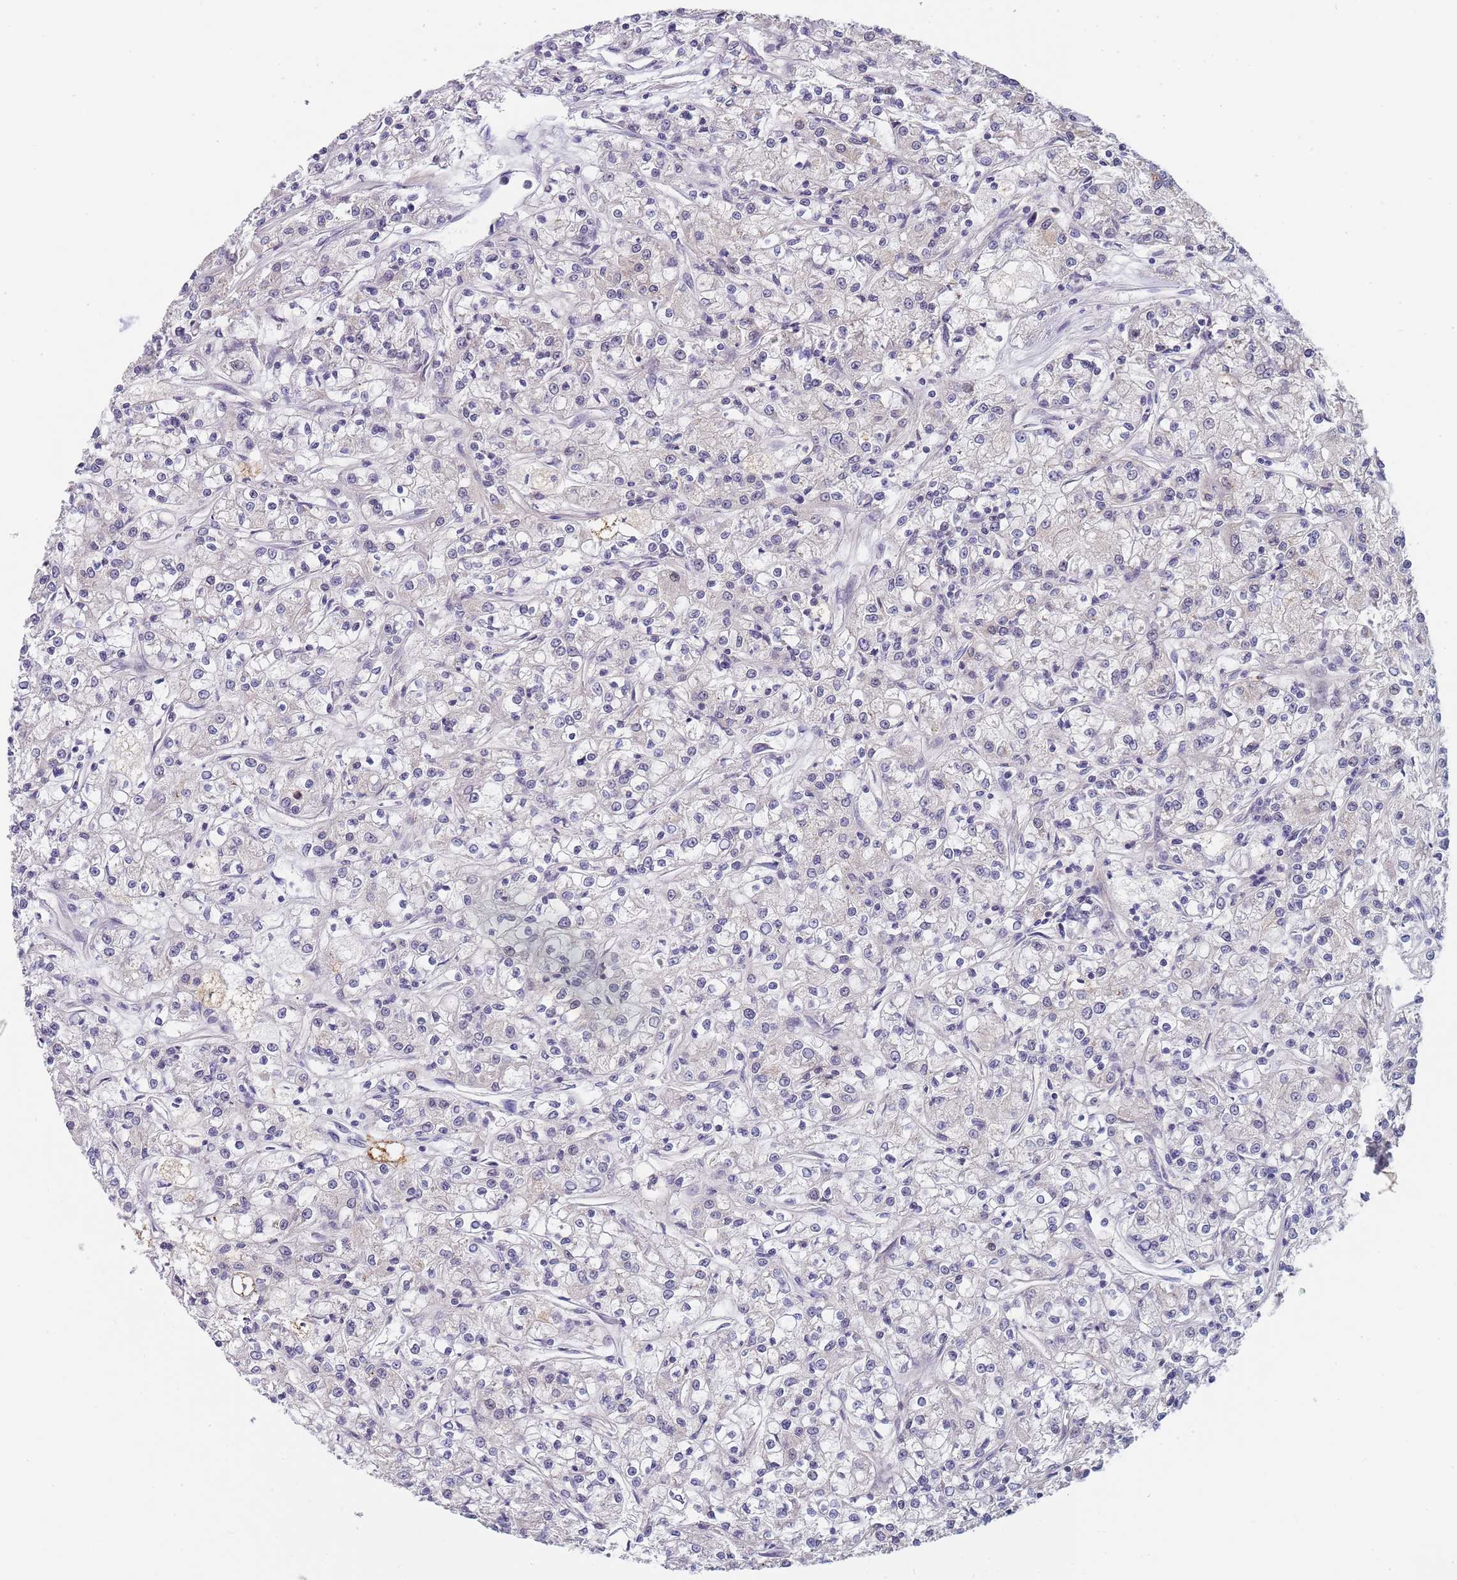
{"staining": {"intensity": "negative", "quantity": "none", "location": "none"}, "tissue": "renal cancer", "cell_type": "Tumor cells", "image_type": "cancer", "snomed": [{"axis": "morphology", "description": "Adenocarcinoma, NOS"}, {"axis": "topography", "description": "Kidney"}], "caption": "An immunohistochemistry photomicrograph of renal cancer (adenocarcinoma) is shown. There is no staining in tumor cells of renal cancer (adenocarcinoma).", "gene": "PLCL2", "patient": {"sex": "female", "age": 59}}